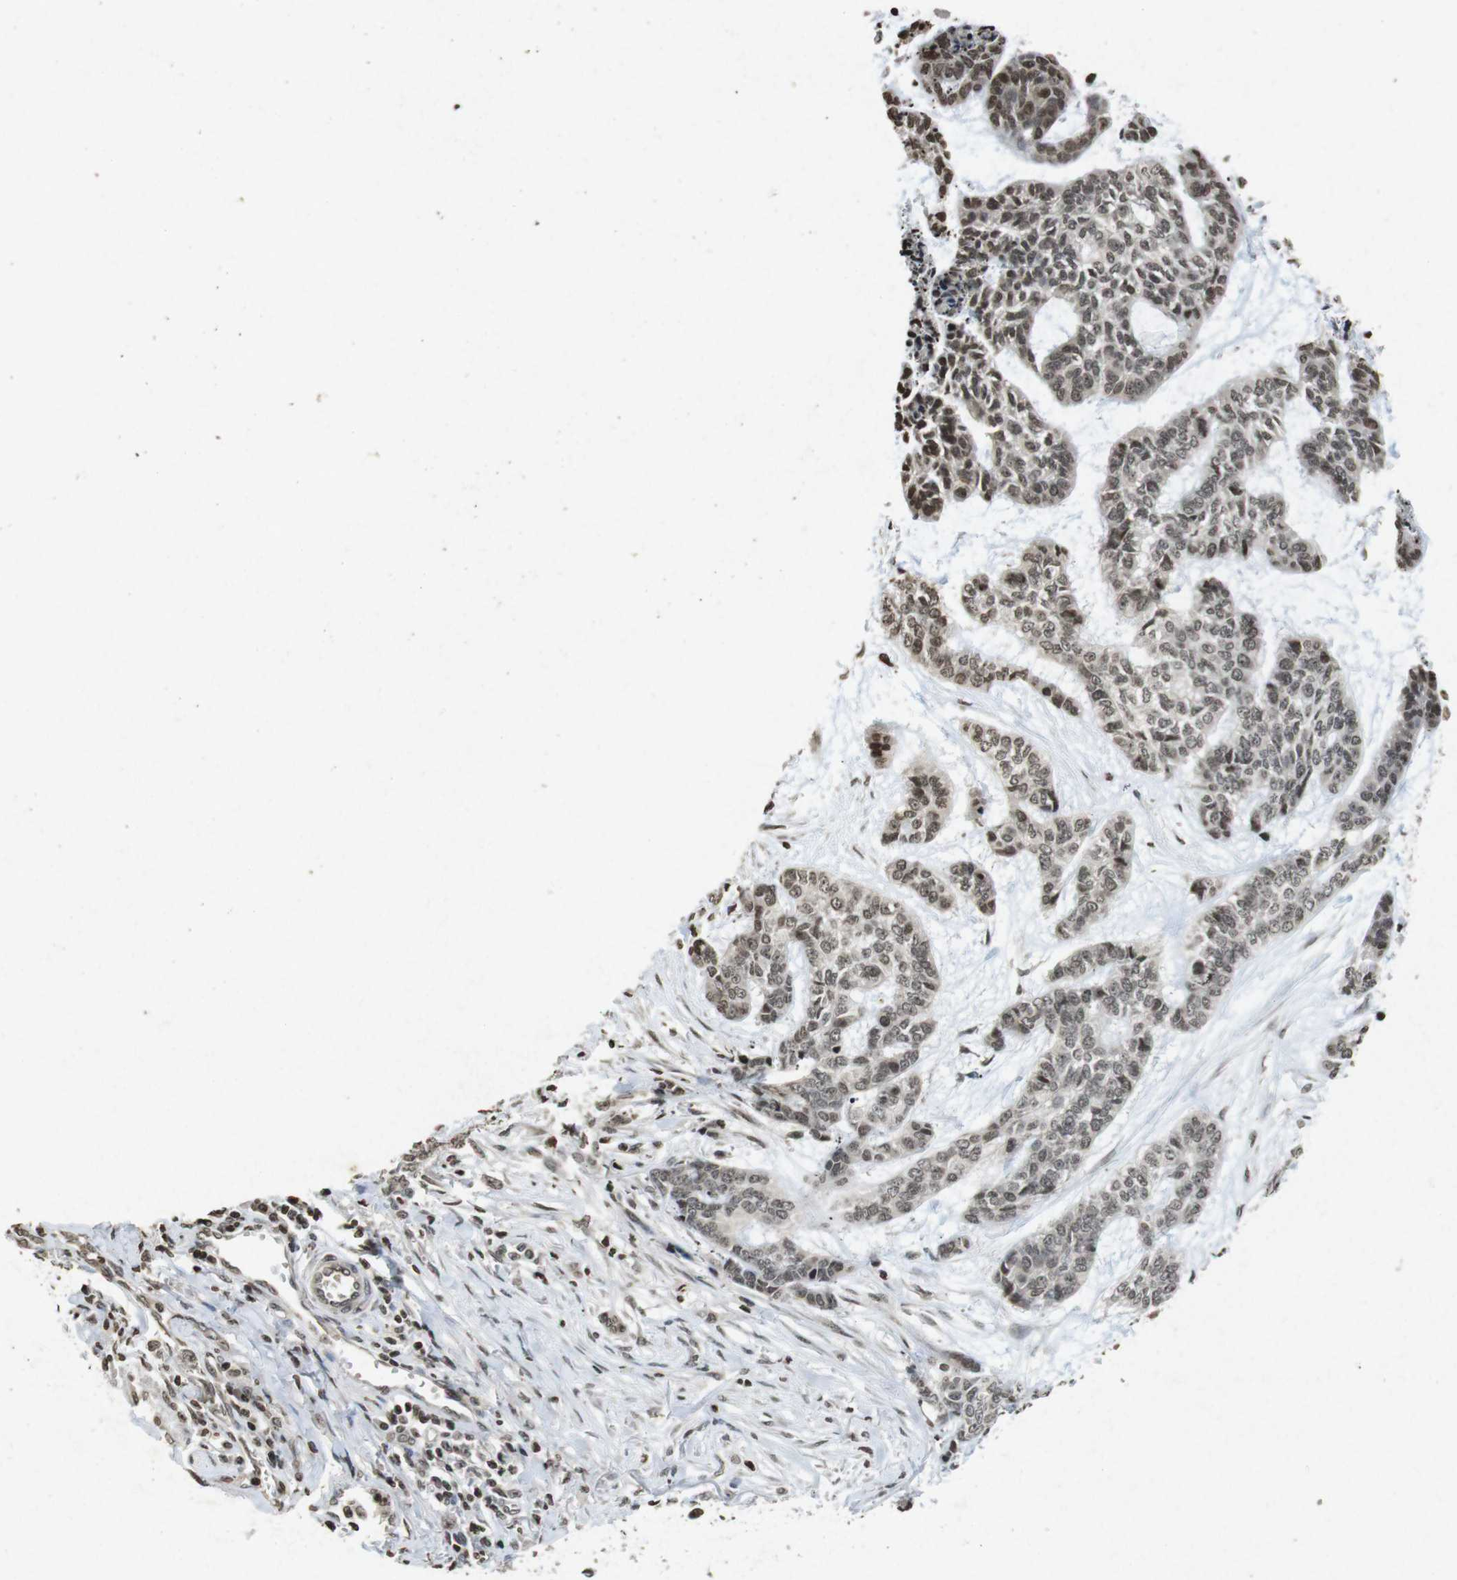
{"staining": {"intensity": "moderate", "quantity": ">75%", "location": "nuclear"}, "tissue": "skin cancer", "cell_type": "Tumor cells", "image_type": "cancer", "snomed": [{"axis": "morphology", "description": "Basal cell carcinoma"}, {"axis": "topography", "description": "Skin"}], "caption": "DAB (3,3'-diaminobenzidine) immunohistochemical staining of human skin cancer (basal cell carcinoma) reveals moderate nuclear protein expression in about >75% of tumor cells.", "gene": "FOXA3", "patient": {"sex": "female", "age": 64}}